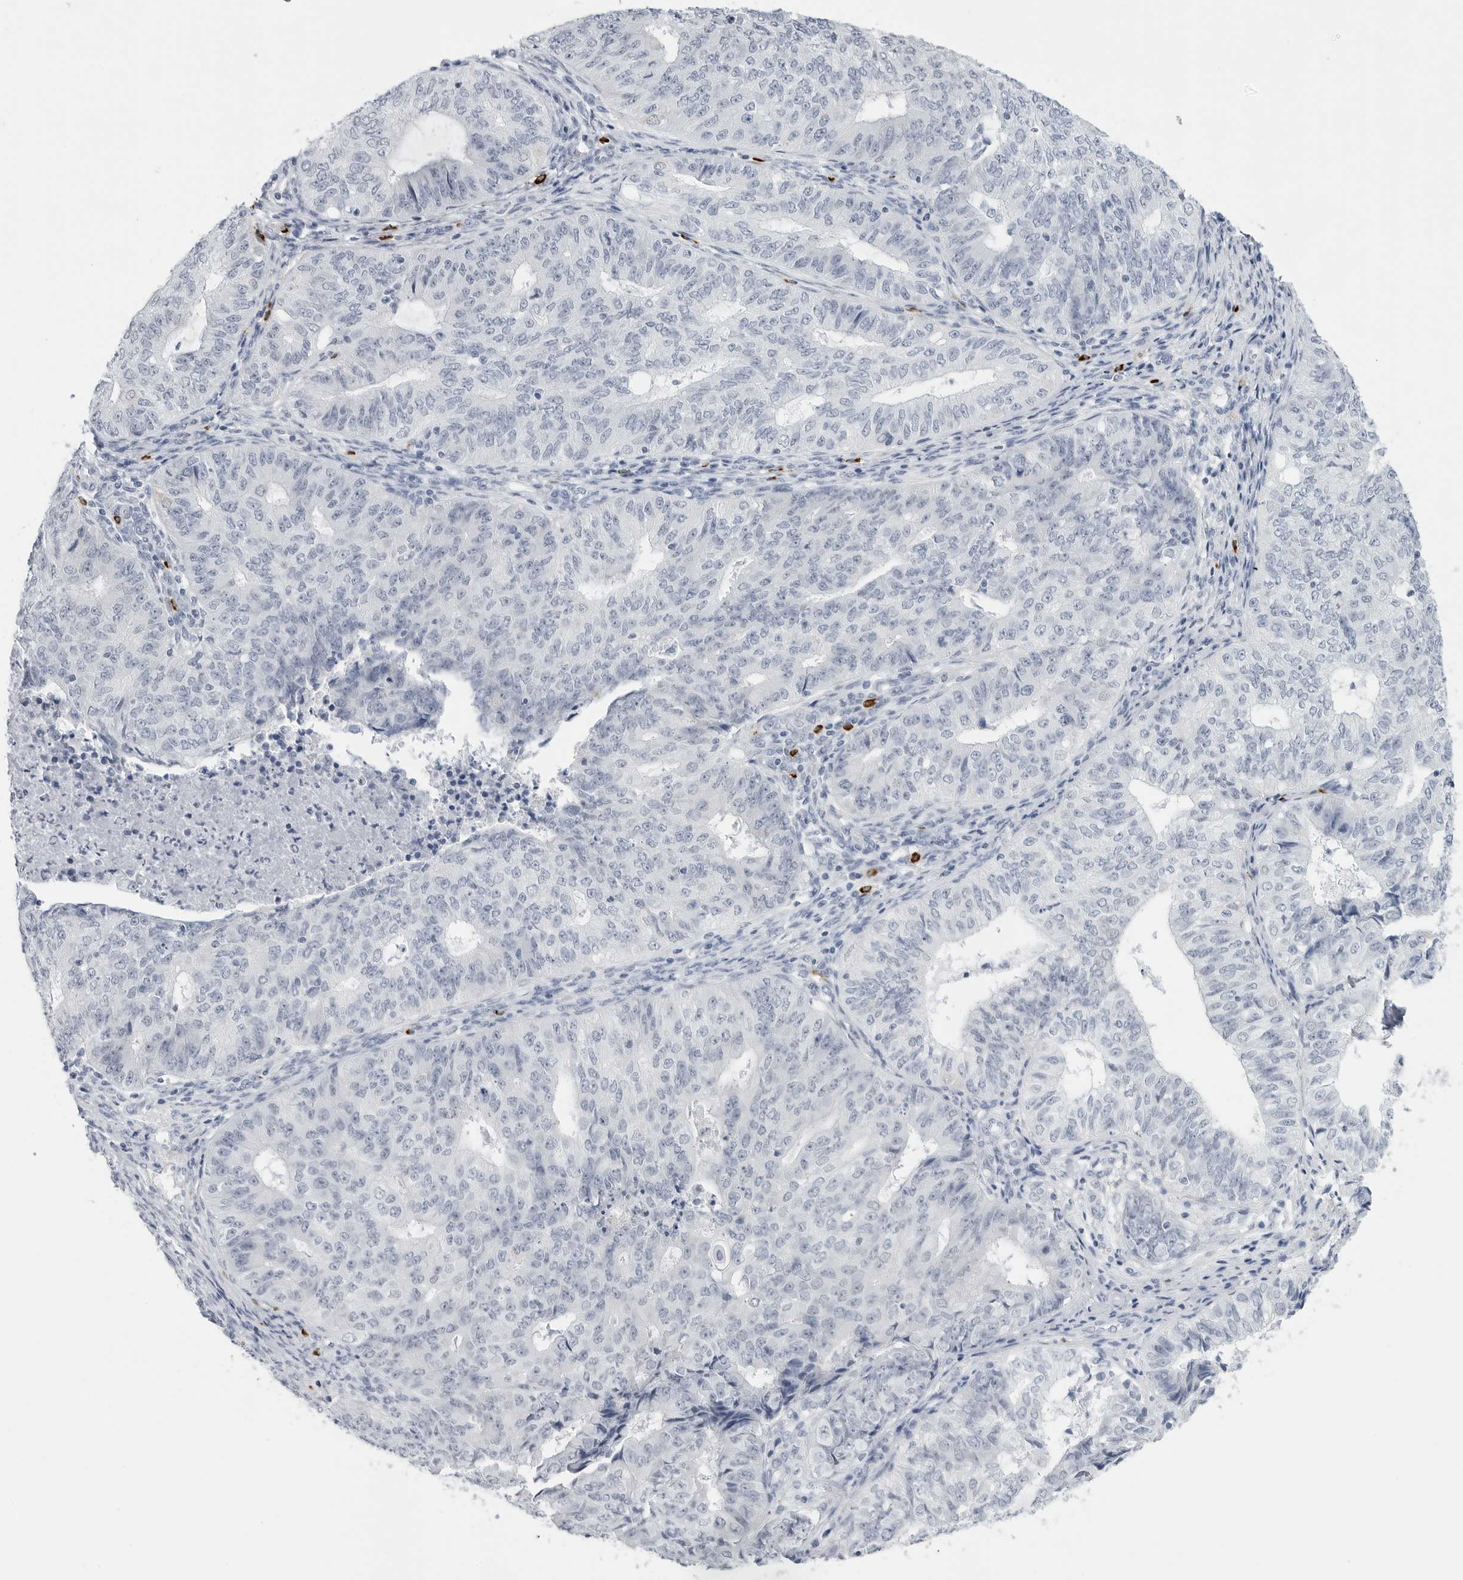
{"staining": {"intensity": "negative", "quantity": "none", "location": "none"}, "tissue": "endometrial cancer", "cell_type": "Tumor cells", "image_type": "cancer", "snomed": [{"axis": "morphology", "description": "Adenocarcinoma, NOS"}, {"axis": "topography", "description": "Endometrium"}], "caption": "Immunohistochemistry photomicrograph of adenocarcinoma (endometrial) stained for a protein (brown), which reveals no expression in tumor cells.", "gene": "HSPB7", "patient": {"sex": "female", "age": 32}}